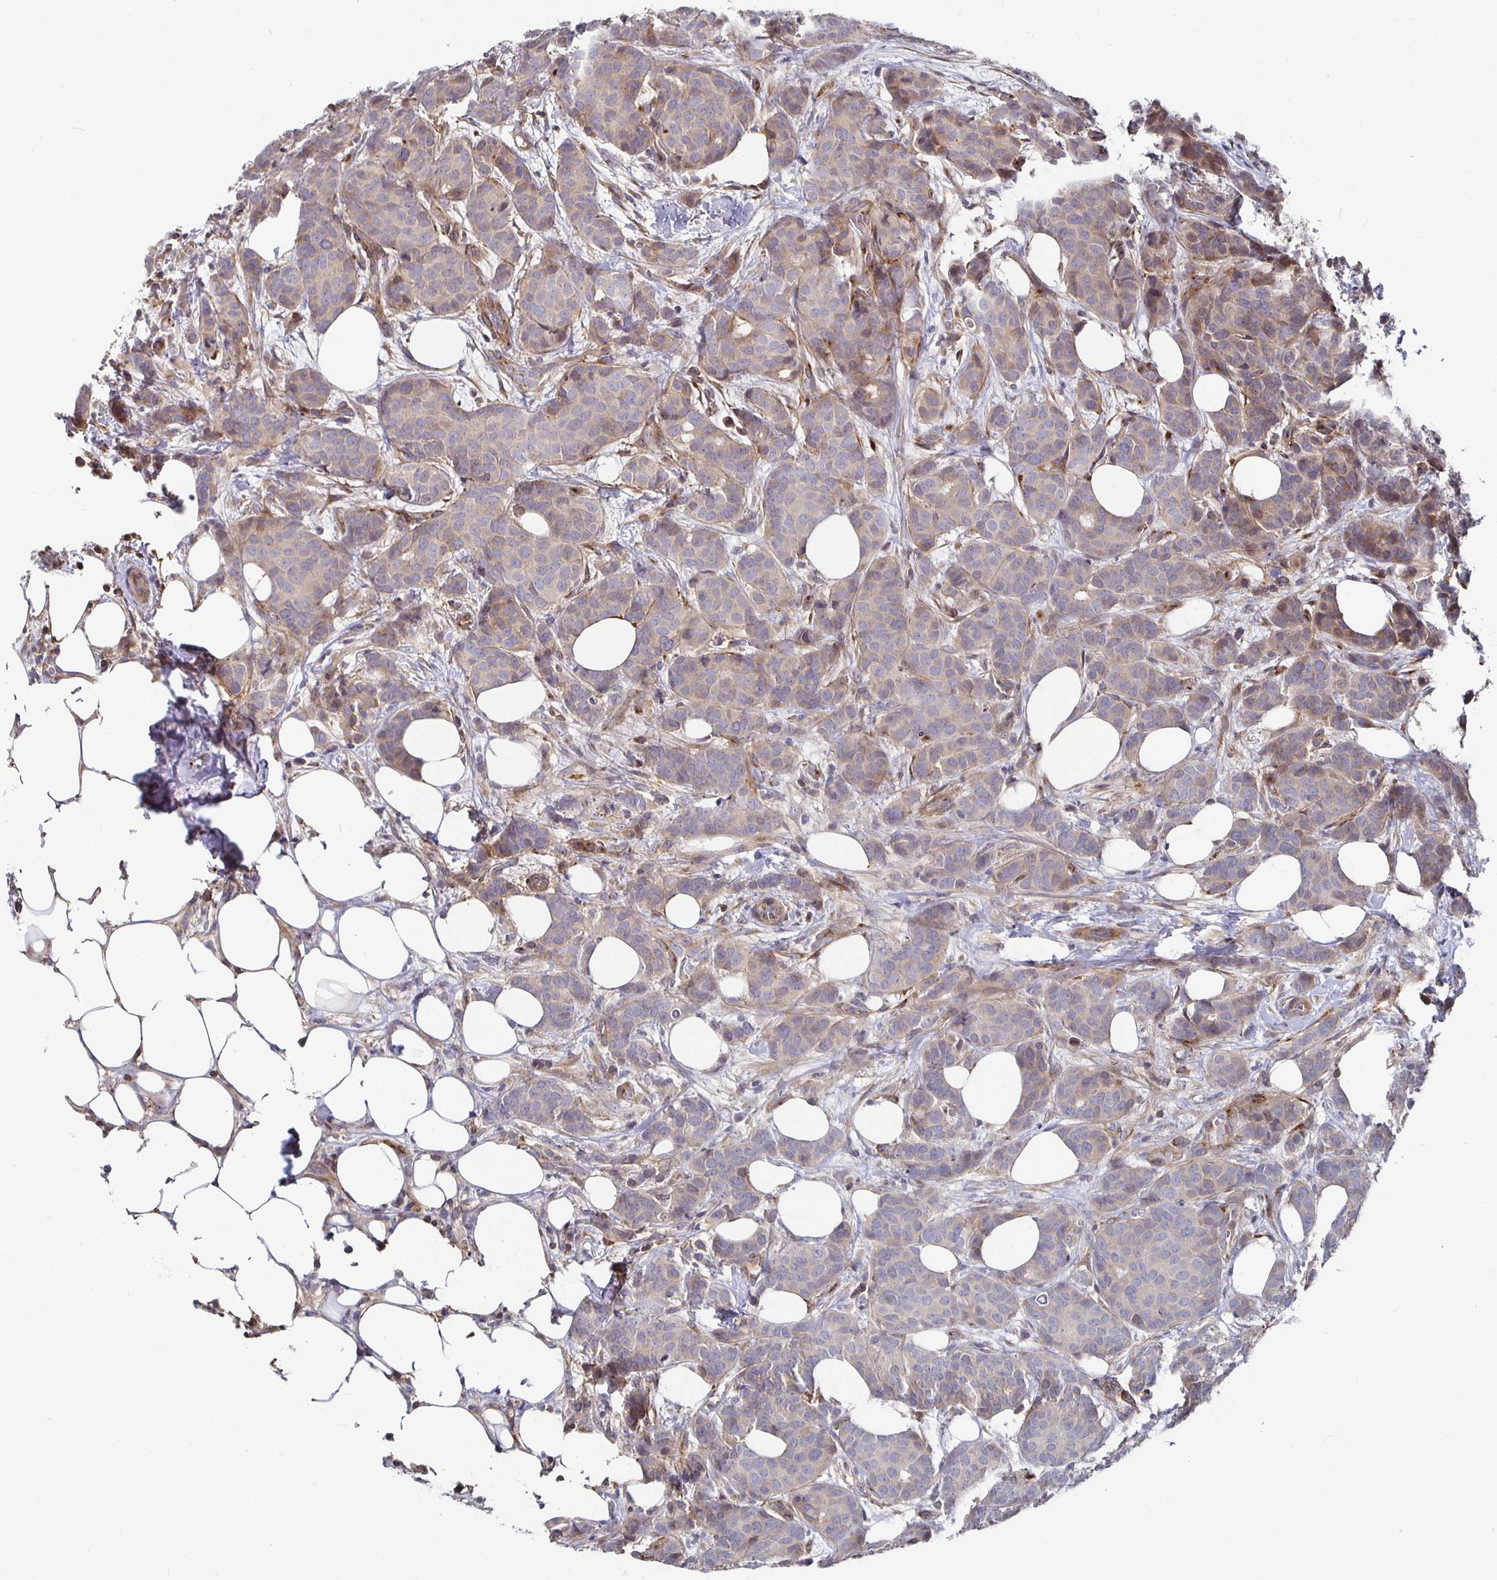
{"staining": {"intensity": "weak", "quantity": "<25%", "location": "cytoplasmic/membranous"}, "tissue": "breast cancer", "cell_type": "Tumor cells", "image_type": "cancer", "snomed": [{"axis": "morphology", "description": "Duct carcinoma"}, {"axis": "topography", "description": "Breast"}], "caption": "Human breast cancer stained for a protein using immunohistochemistry displays no positivity in tumor cells.", "gene": "GJA4", "patient": {"sex": "female", "age": 70}}